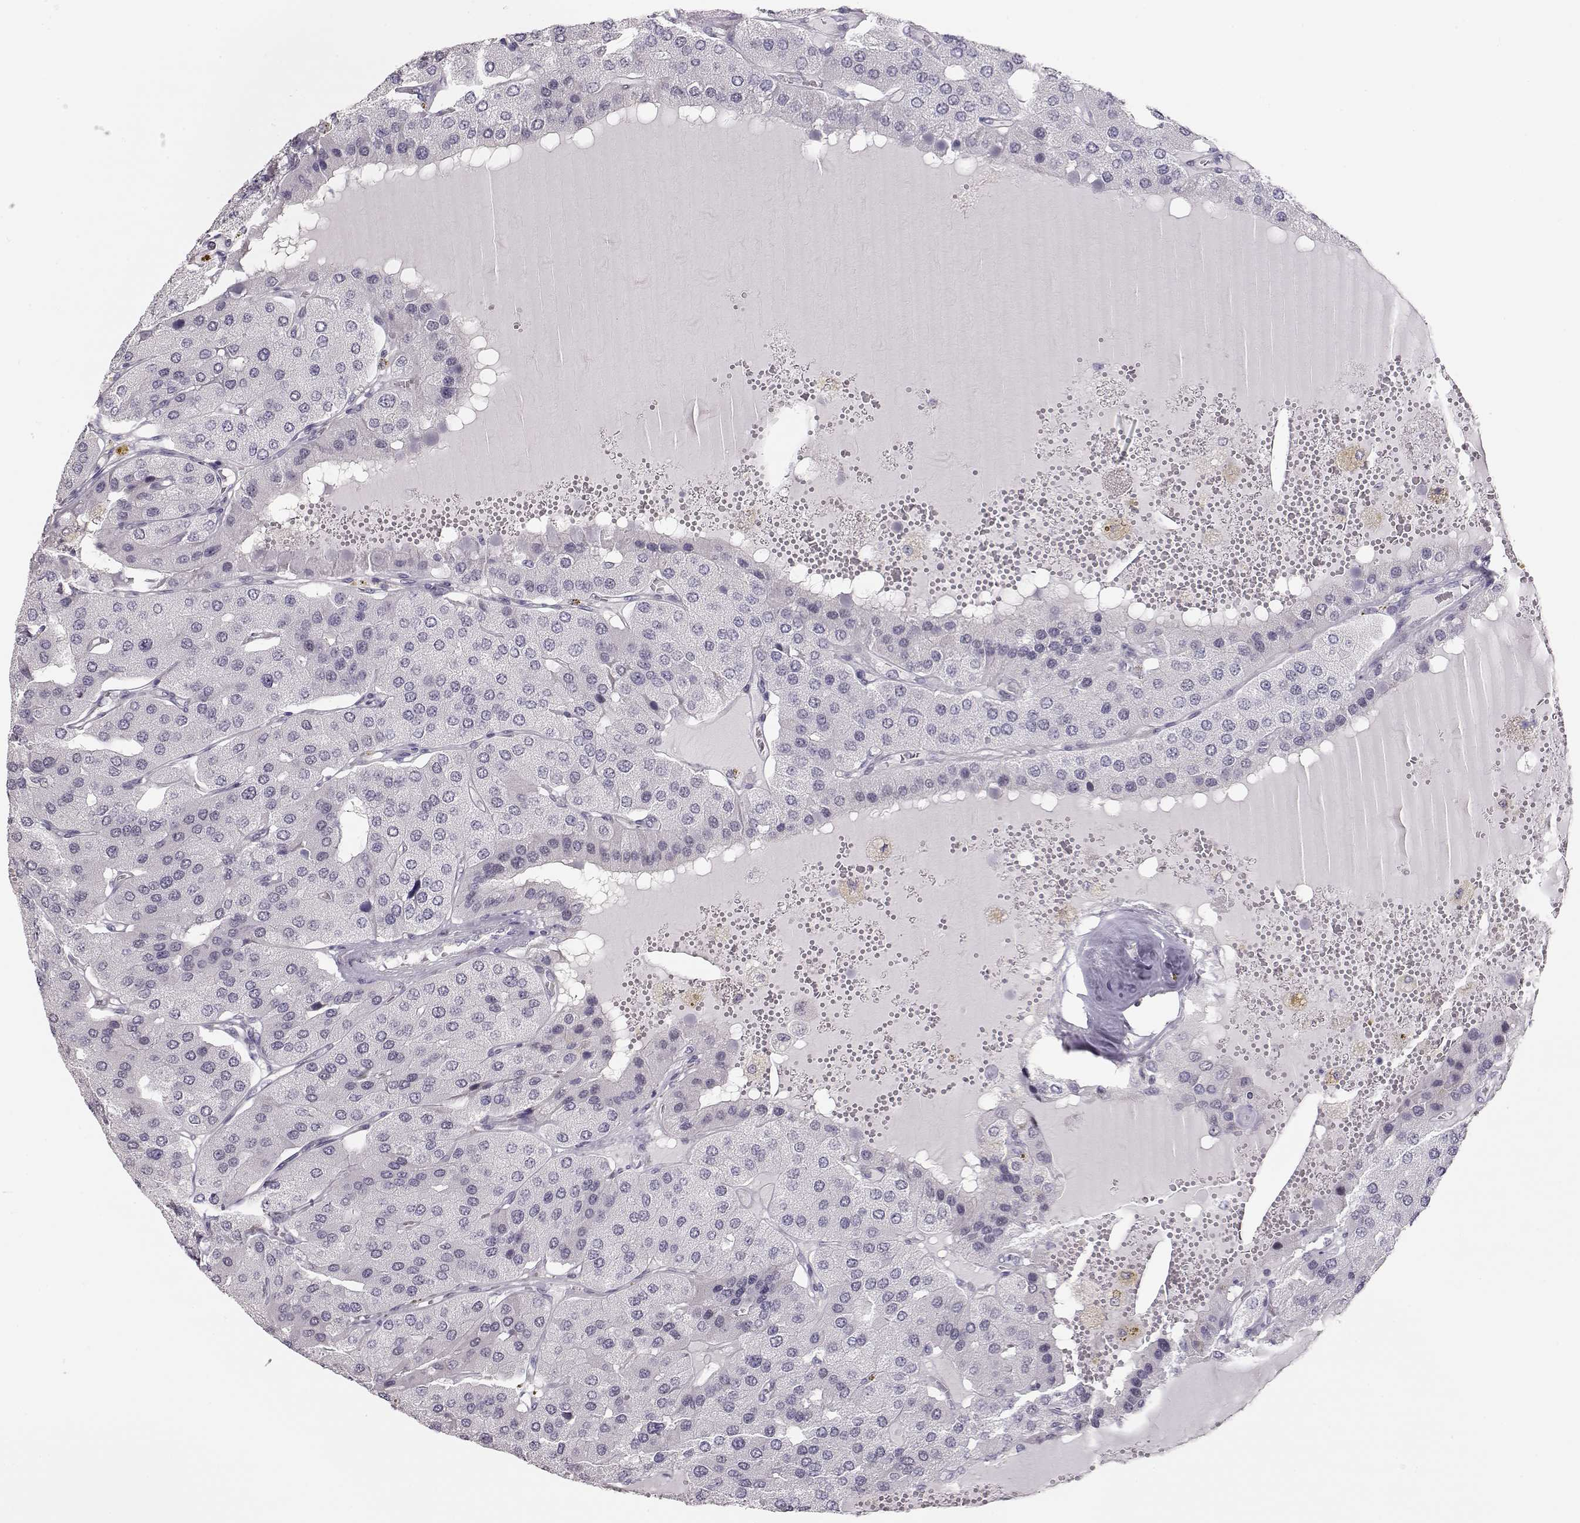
{"staining": {"intensity": "negative", "quantity": "none", "location": "none"}, "tissue": "parathyroid gland", "cell_type": "Glandular cells", "image_type": "normal", "snomed": [{"axis": "morphology", "description": "Normal tissue, NOS"}, {"axis": "morphology", "description": "Adenoma, NOS"}, {"axis": "topography", "description": "Parathyroid gland"}], "caption": "IHC of benign parathyroid gland displays no positivity in glandular cells.", "gene": "TEPP", "patient": {"sex": "female", "age": 86}}